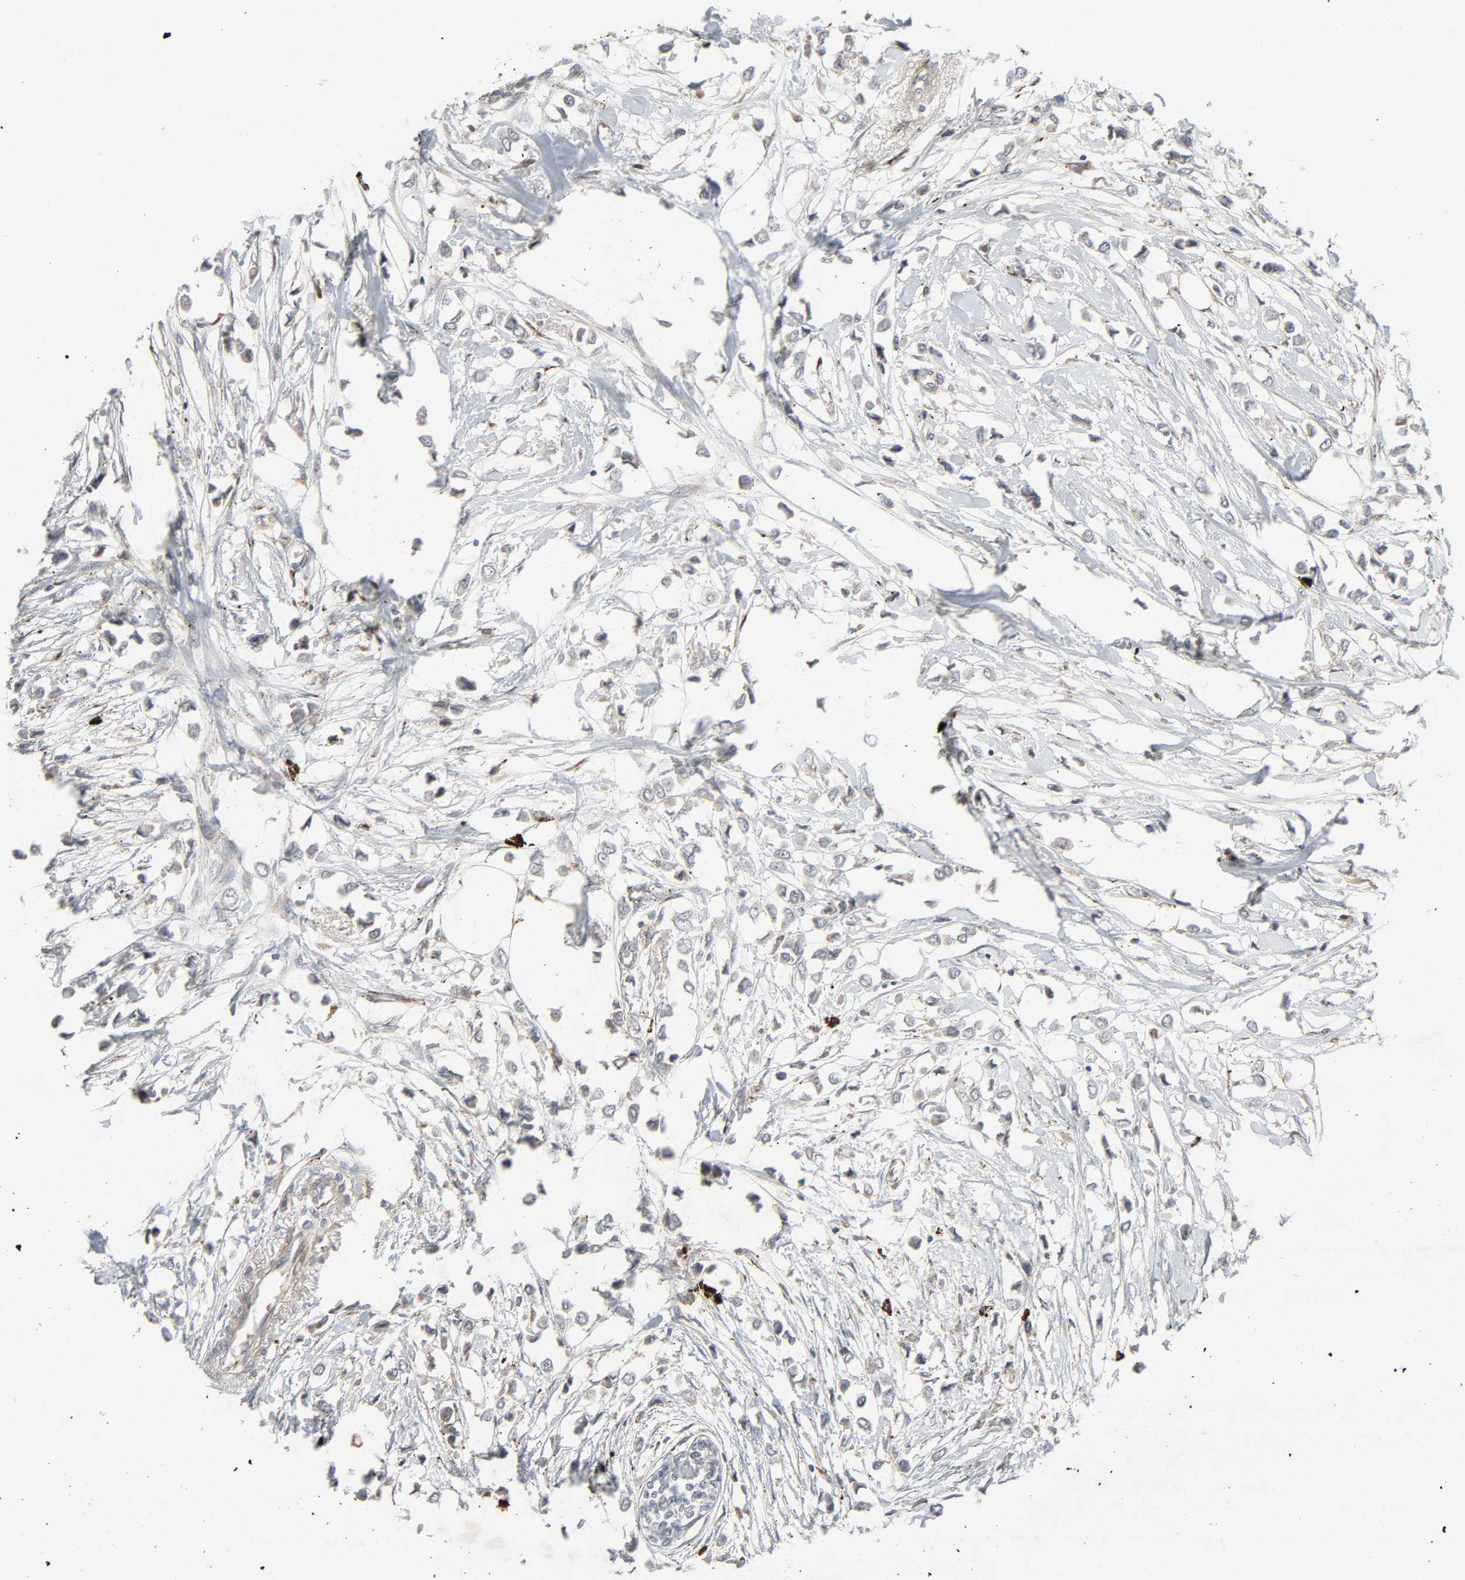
{"staining": {"intensity": "weak", "quantity": "<25%", "location": "cytoplasmic/membranous"}, "tissue": "breast cancer", "cell_type": "Tumor cells", "image_type": "cancer", "snomed": [{"axis": "morphology", "description": "Lobular carcinoma"}, {"axis": "topography", "description": "Breast"}], "caption": "Immunohistochemical staining of human breast cancer demonstrates no significant positivity in tumor cells.", "gene": "ADCY4", "patient": {"sex": "female", "age": 51}}